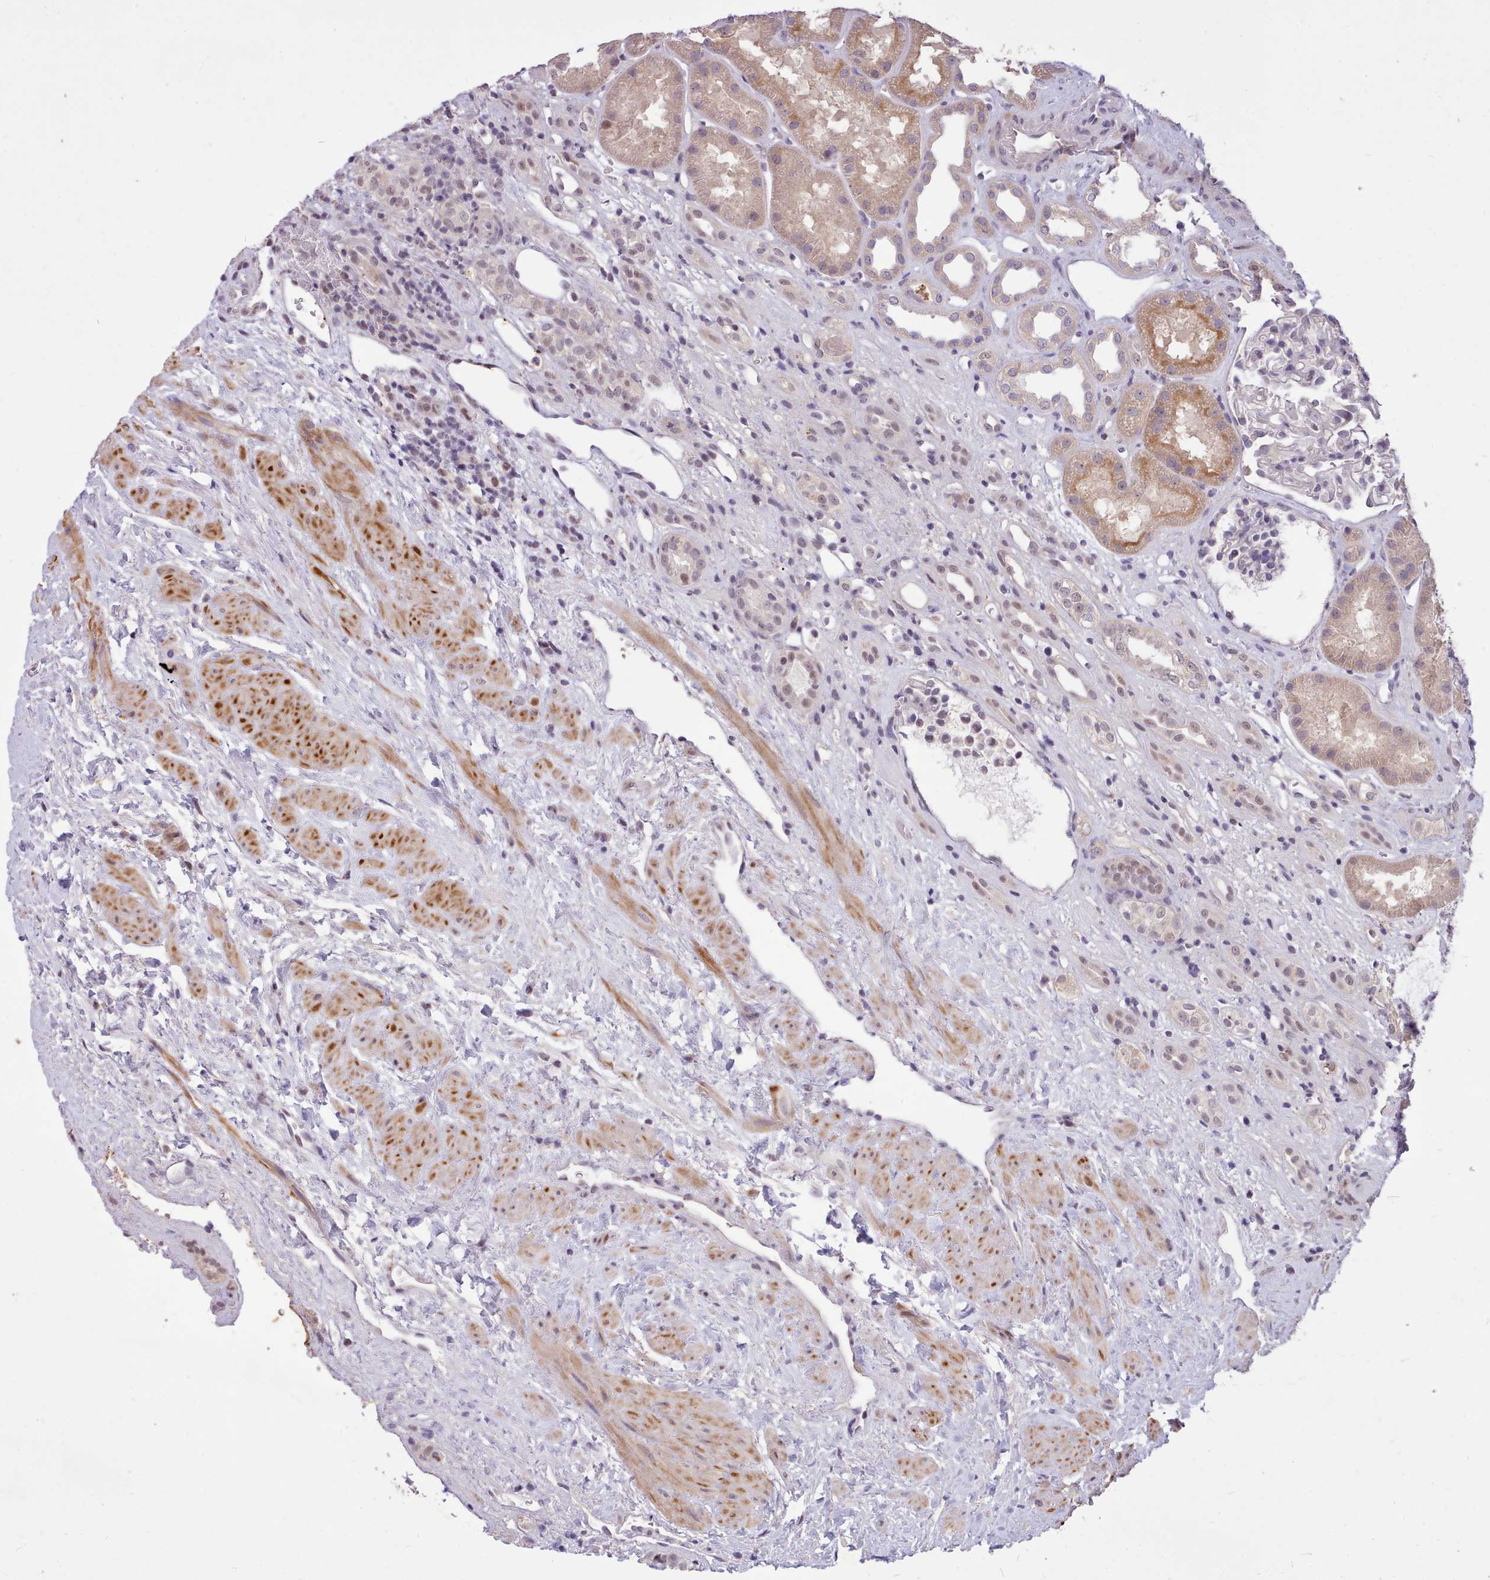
{"staining": {"intensity": "negative", "quantity": "none", "location": "none"}, "tissue": "kidney", "cell_type": "Cells in glomeruli", "image_type": "normal", "snomed": [{"axis": "morphology", "description": "Normal tissue, NOS"}, {"axis": "topography", "description": "Kidney"}], "caption": "Cells in glomeruli are negative for protein expression in benign human kidney. (Stains: DAB immunohistochemistry with hematoxylin counter stain, Microscopy: brightfield microscopy at high magnification).", "gene": "ZNF607", "patient": {"sex": "male", "age": 61}}